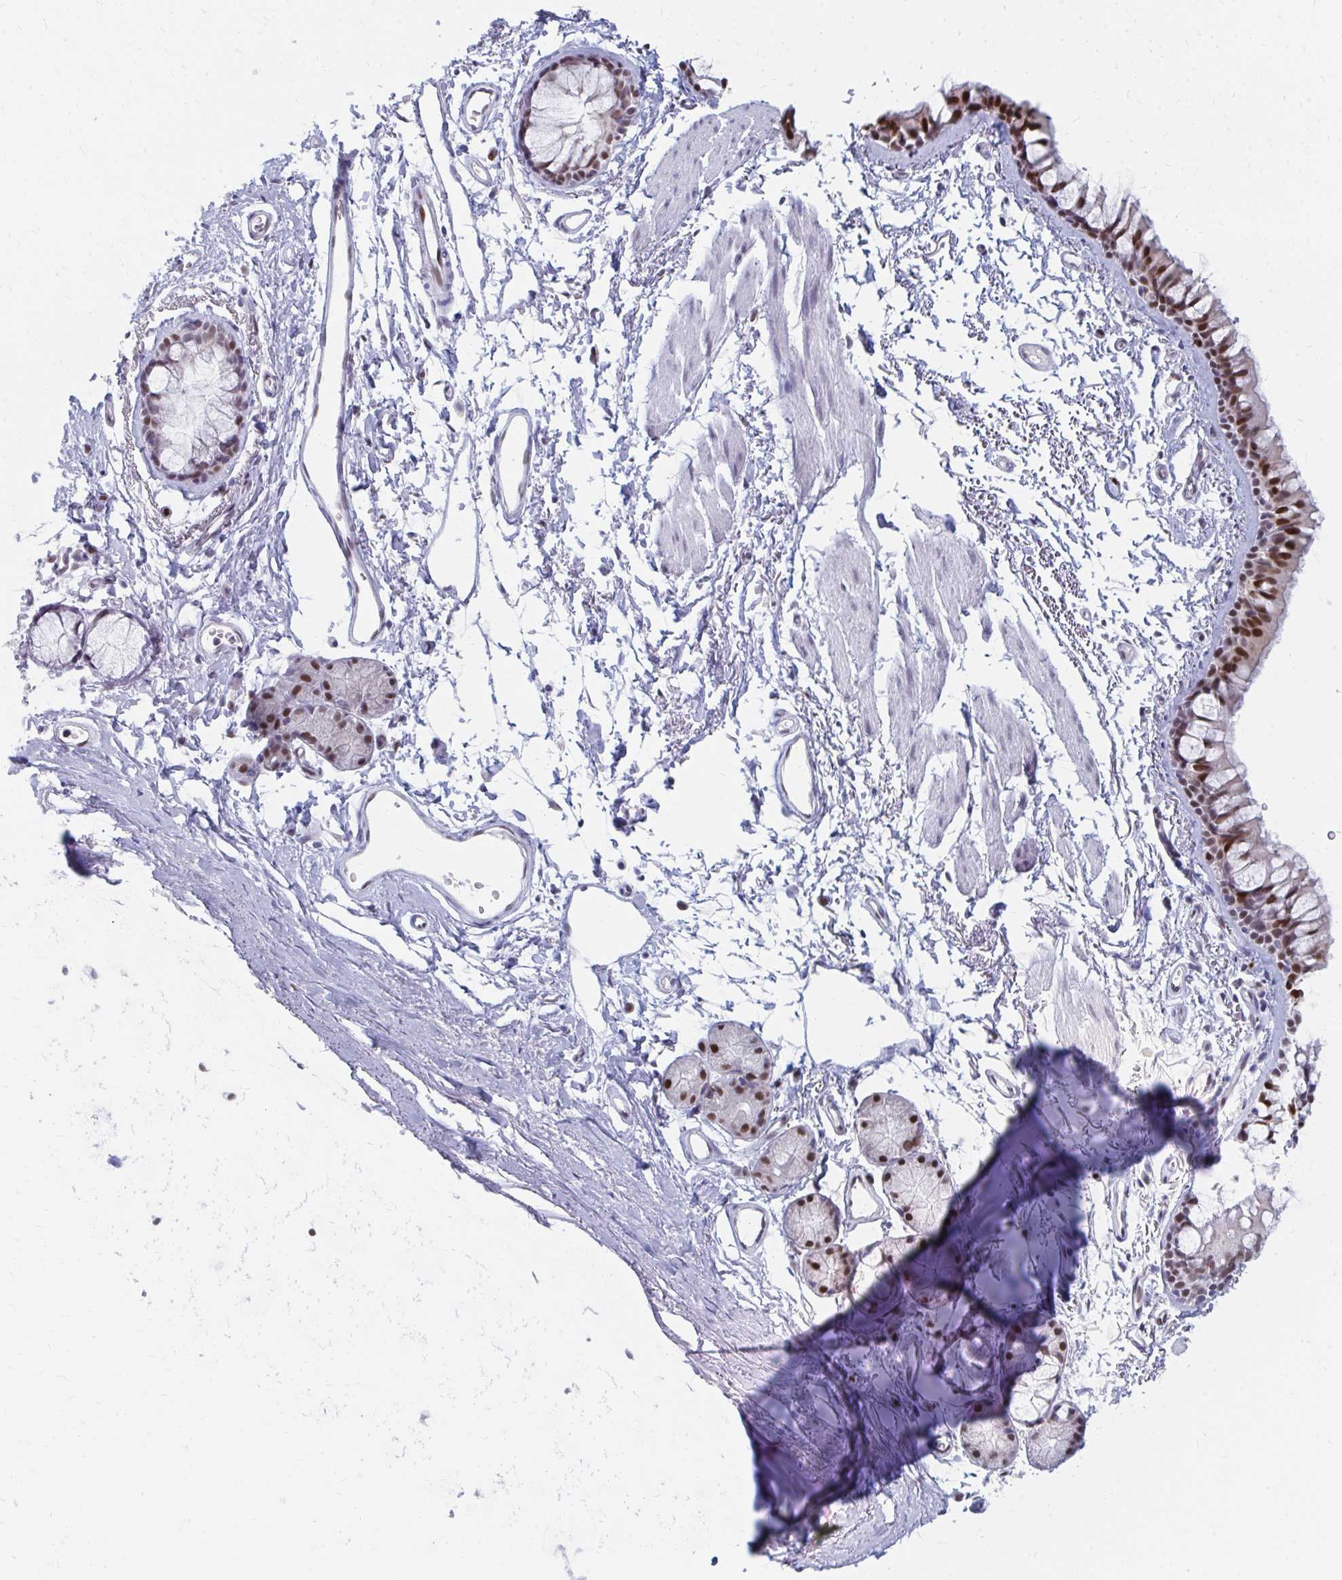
{"staining": {"intensity": "moderate", "quantity": ">75%", "location": "nuclear"}, "tissue": "bronchus", "cell_type": "Respiratory epithelial cells", "image_type": "normal", "snomed": [{"axis": "morphology", "description": "Normal tissue, NOS"}, {"axis": "topography", "description": "Cartilage tissue"}, {"axis": "topography", "description": "Bronchus"}], "caption": "A medium amount of moderate nuclear staining is identified in approximately >75% of respiratory epithelial cells in benign bronchus.", "gene": "PLK3", "patient": {"sex": "female", "age": 79}}